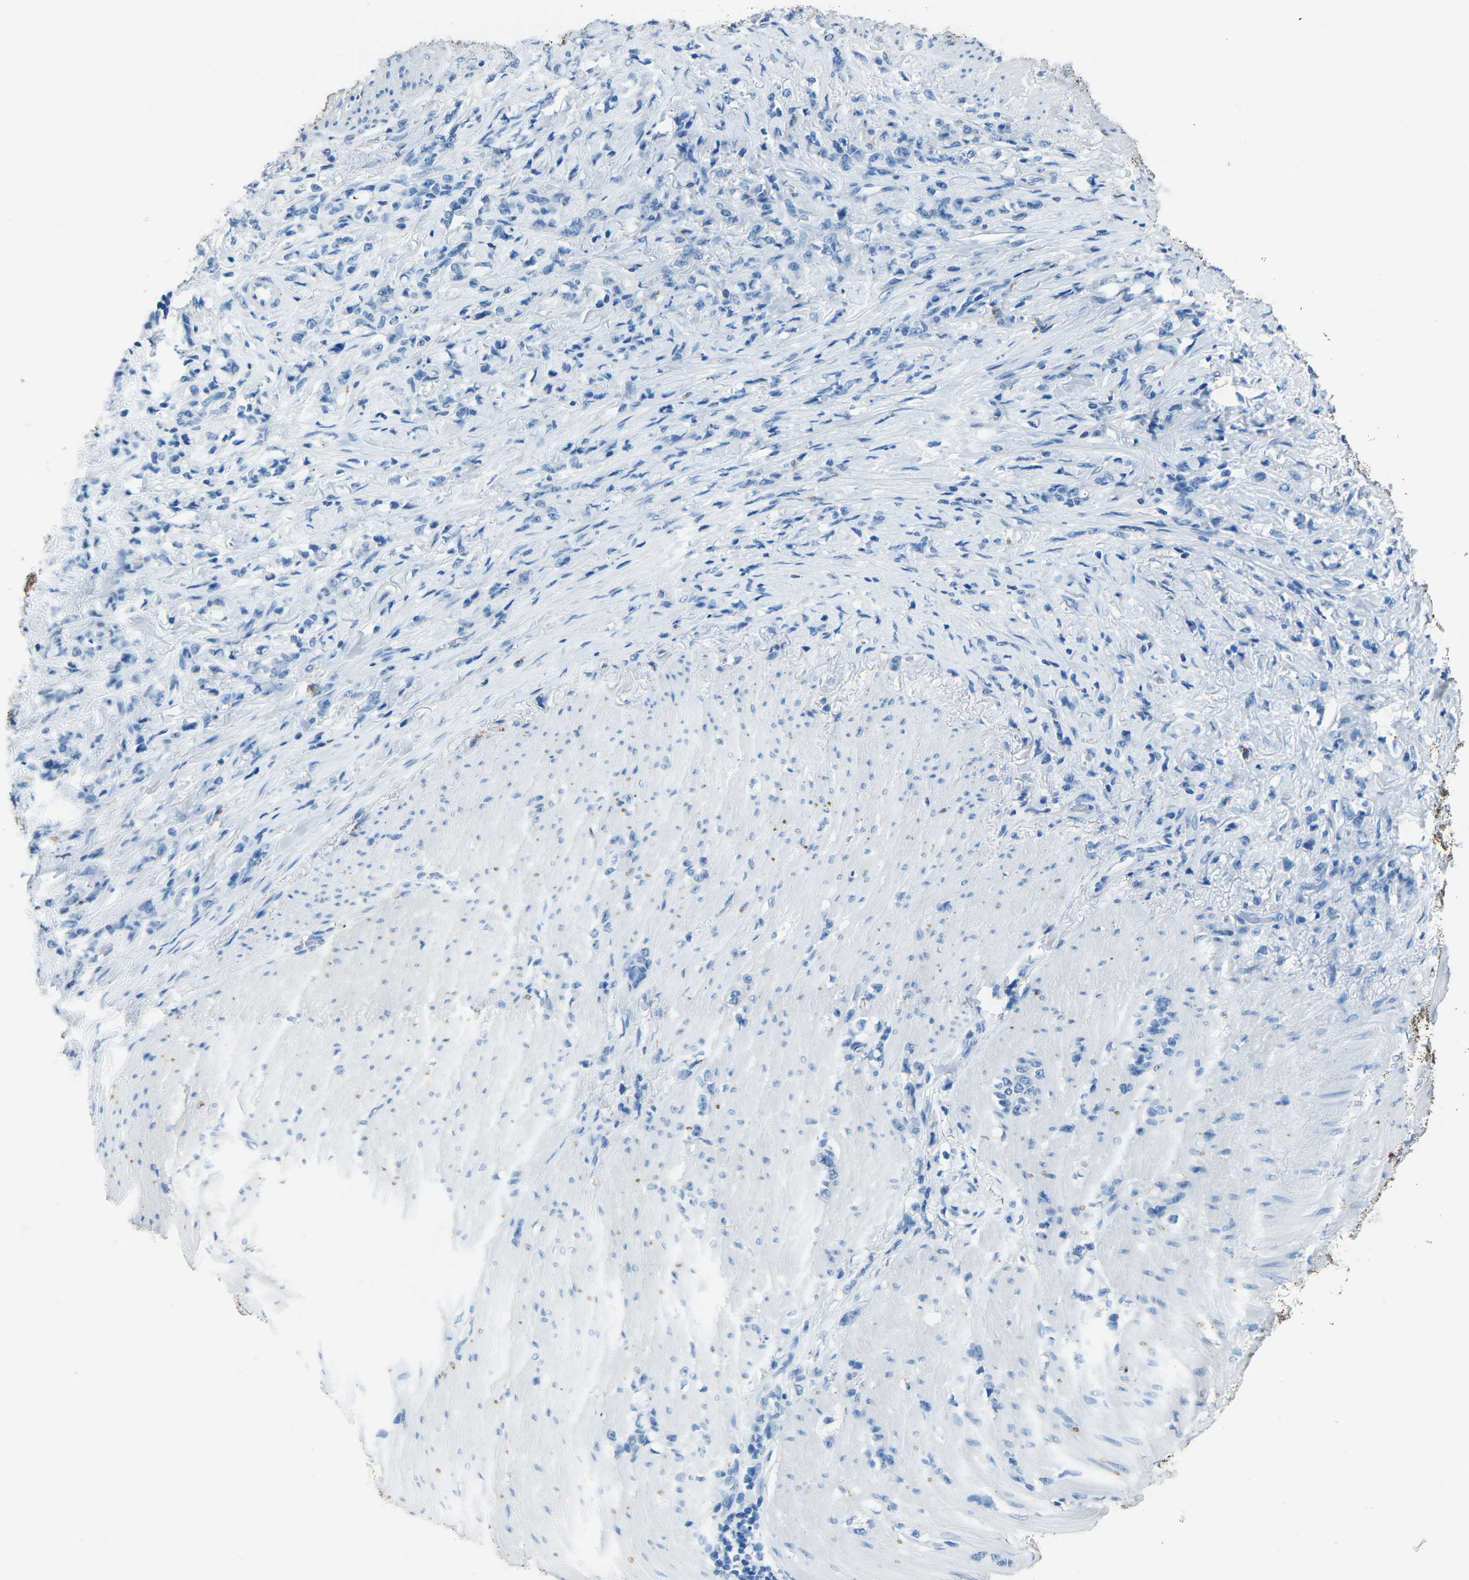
{"staining": {"intensity": "negative", "quantity": "none", "location": "none"}, "tissue": "stomach cancer", "cell_type": "Tumor cells", "image_type": "cancer", "snomed": [{"axis": "morphology", "description": "Adenocarcinoma, NOS"}, {"axis": "topography", "description": "Stomach, lower"}], "caption": "Immunohistochemical staining of human stomach cancer (adenocarcinoma) demonstrates no significant positivity in tumor cells.", "gene": "MYH8", "patient": {"sex": "male", "age": 88}}